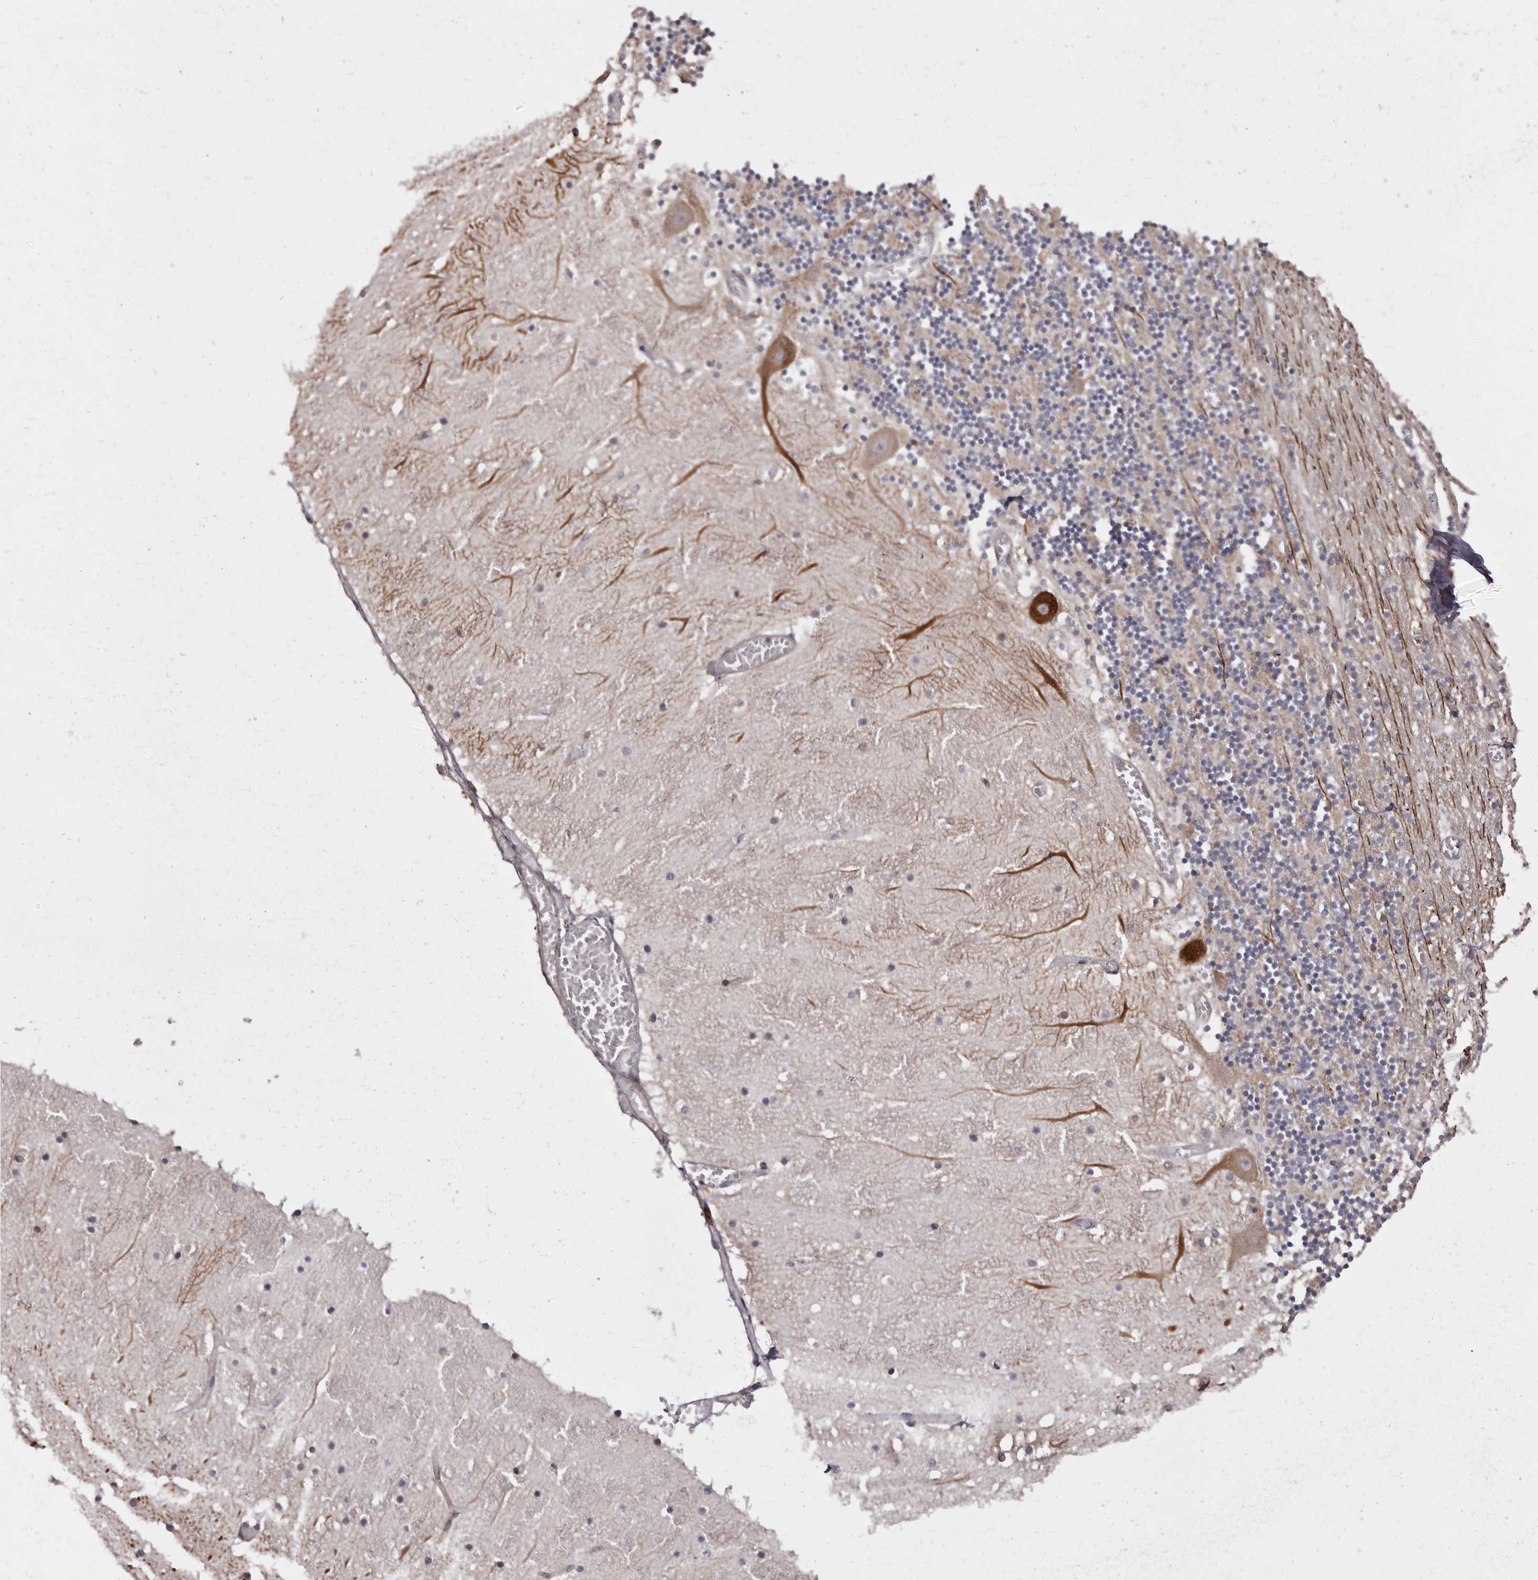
{"staining": {"intensity": "moderate", "quantity": "25%-75%", "location": "cytoplasmic/membranous"}, "tissue": "cerebellum", "cell_type": "Cells in granular layer", "image_type": "normal", "snomed": [{"axis": "morphology", "description": "Normal tissue, NOS"}, {"axis": "topography", "description": "Cerebellum"}], "caption": "Immunohistochemistry (DAB (3,3'-diaminobenzidine)) staining of benign cerebellum displays moderate cytoplasmic/membranous protein positivity in approximately 25%-75% of cells in granular layer.", "gene": "TNNI1", "patient": {"sex": "female", "age": 28}}